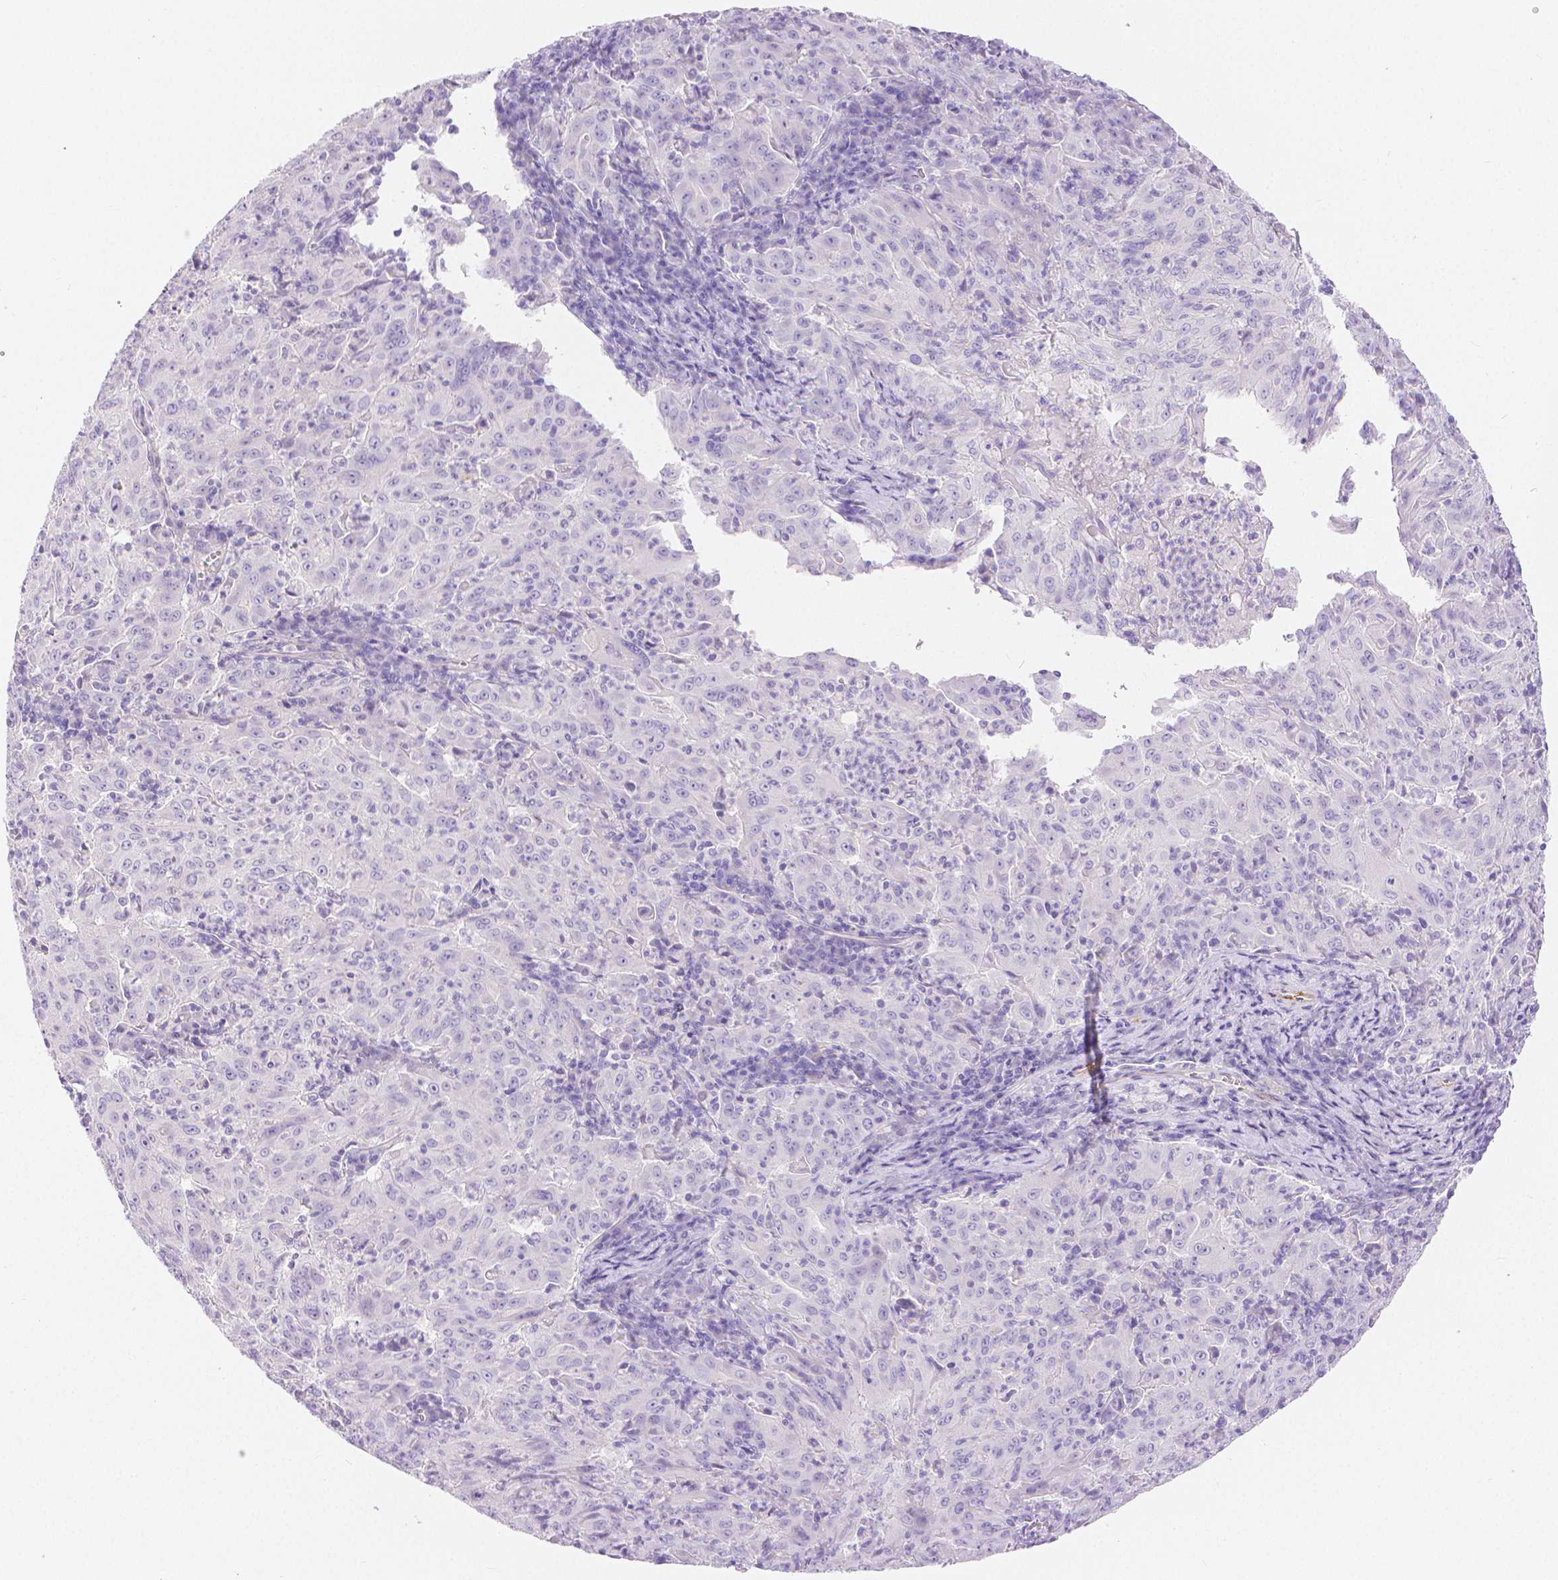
{"staining": {"intensity": "negative", "quantity": "none", "location": "none"}, "tissue": "pancreatic cancer", "cell_type": "Tumor cells", "image_type": "cancer", "snomed": [{"axis": "morphology", "description": "Adenocarcinoma, NOS"}, {"axis": "topography", "description": "Pancreas"}], "caption": "Pancreatic cancer (adenocarcinoma) was stained to show a protein in brown. There is no significant expression in tumor cells.", "gene": "SLC27A5", "patient": {"sex": "male", "age": 63}}